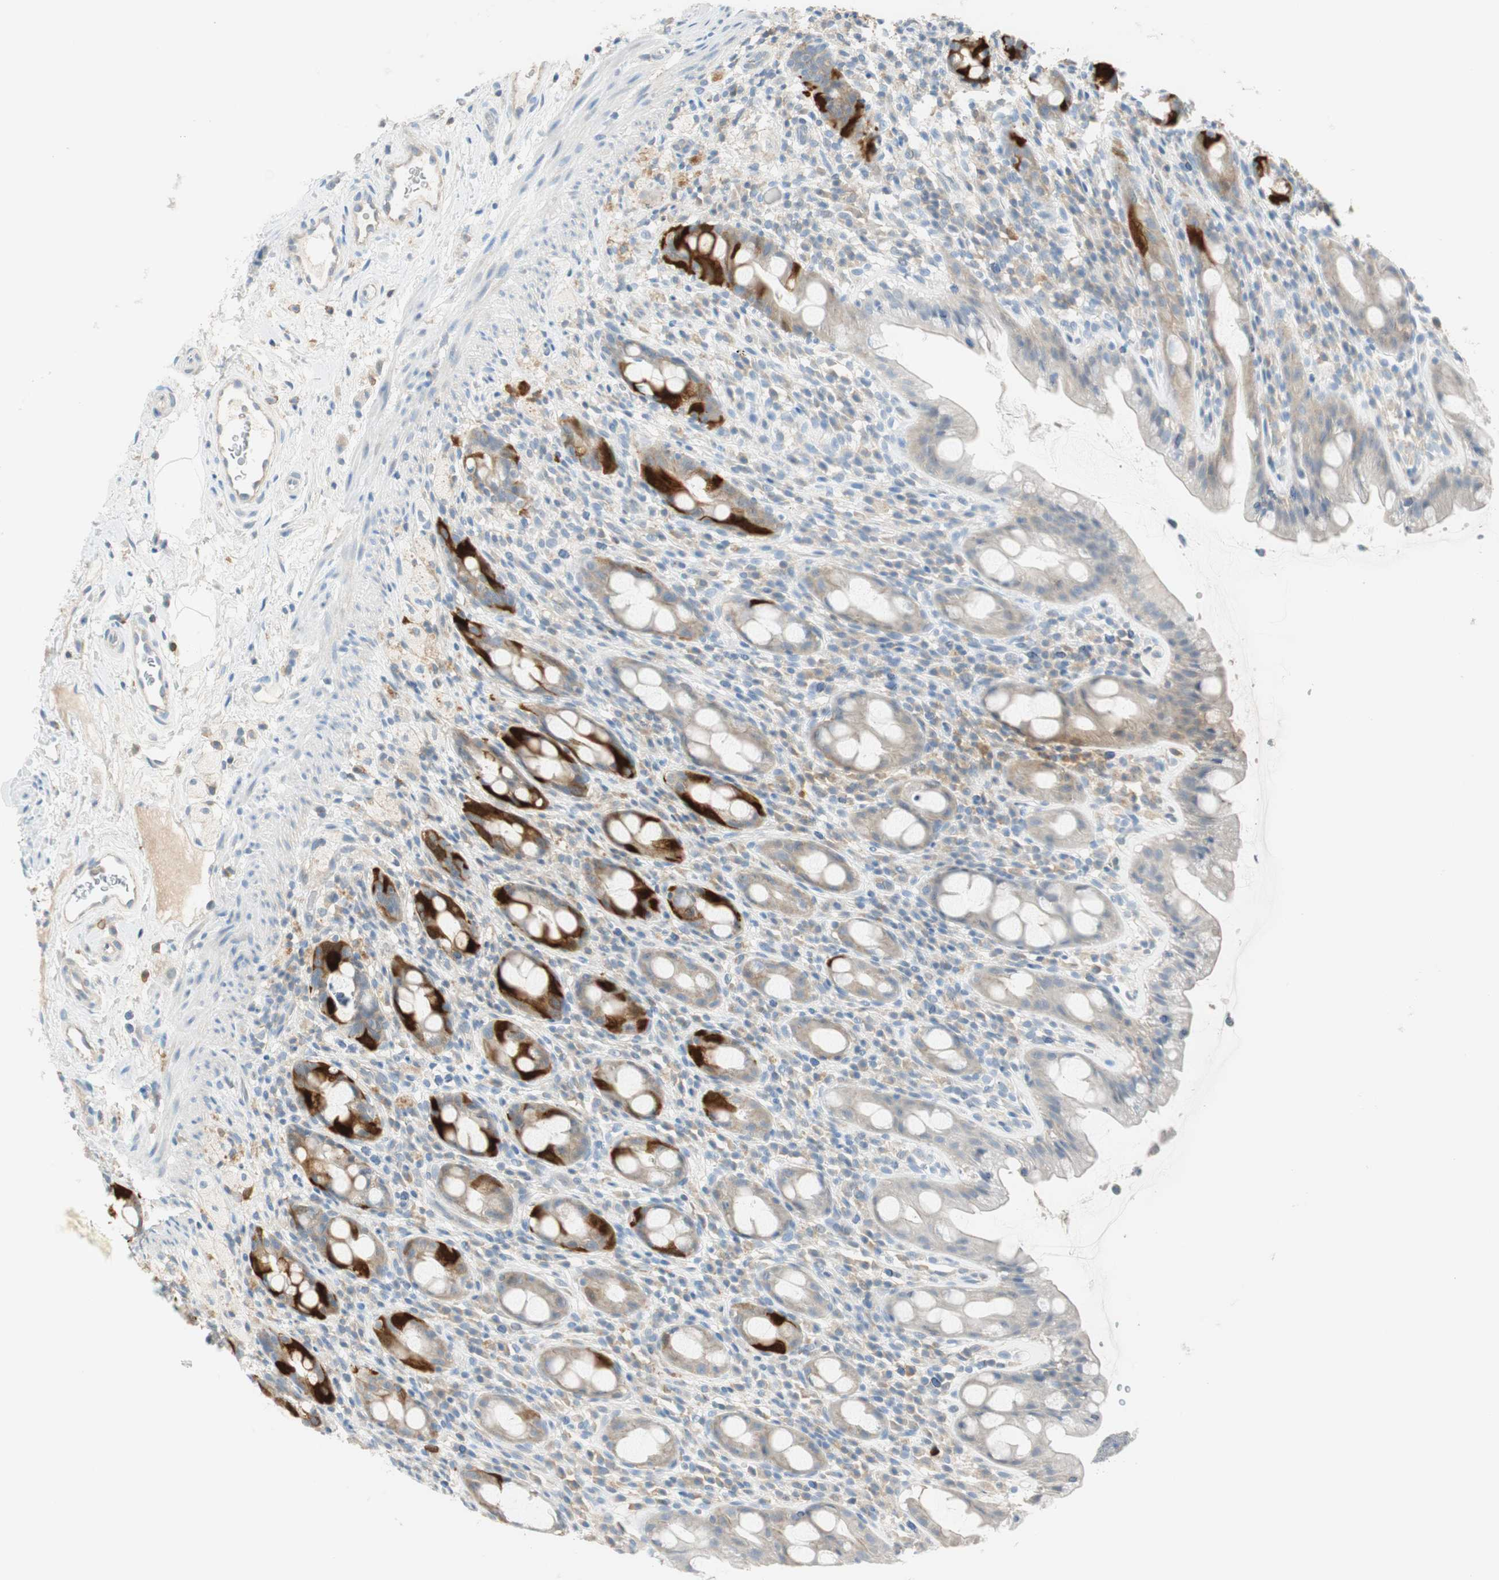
{"staining": {"intensity": "strong", "quantity": "<25%", "location": "cytoplasmic/membranous,nuclear"}, "tissue": "rectum", "cell_type": "Glandular cells", "image_type": "normal", "snomed": [{"axis": "morphology", "description": "Normal tissue, NOS"}, {"axis": "topography", "description": "Rectum"}], "caption": "This photomicrograph exhibits benign rectum stained with immunohistochemistry to label a protein in brown. The cytoplasmic/membranous,nuclear of glandular cells show strong positivity for the protein. Nuclei are counter-stained blue.", "gene": "PTTG1", "patient": {"sex": "male", "age": 44}}